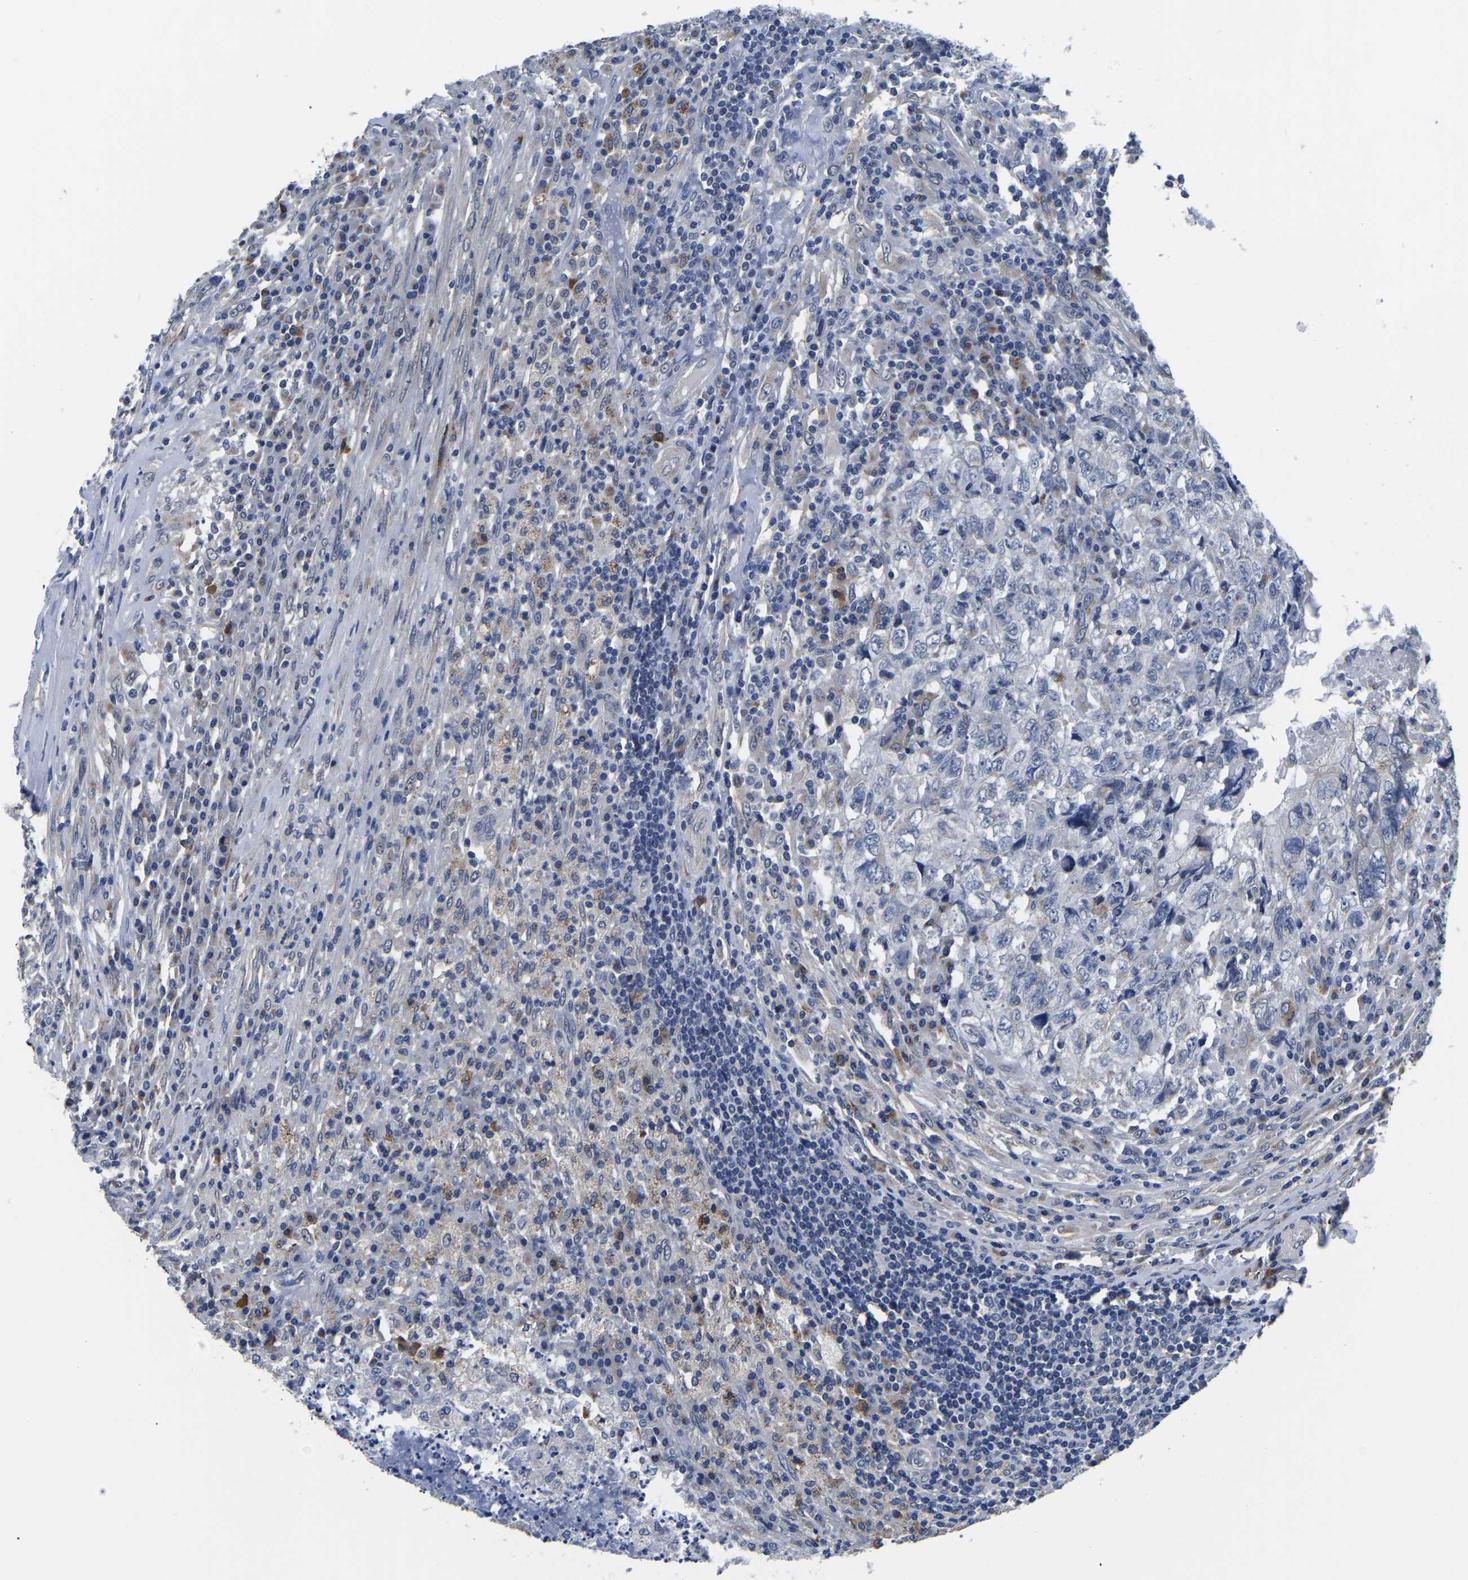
{"staining": {"intensity": "negative", "quantity": "none", "location": "none"}, "tissue": "testis cancer", "cell_type": "Tumor cells", "image_type": "cancer", "snomed": [{"axis": "morphology", "description": "Necrosis, NOS"}, {"axis": "morphology", "description": "Carcinoma, Embryonal, NOS"}, {"axis": "topography", "description": "Testis"}], "caption": "High power microscopy micrograph of an immunohistochemistry micrograph of testis cancer (embryonal carcinoma), revealing no significant expression in tumor cells. The staining was performed using DAB (3,3'-diaminobenzidine) to visualize the protein expression in brown, while the nuclei were stained in blue with hematoxylin (Magnification: 20x).", "gene": "PDLIM7", "patient": {"sex": "male", "age": 19}}